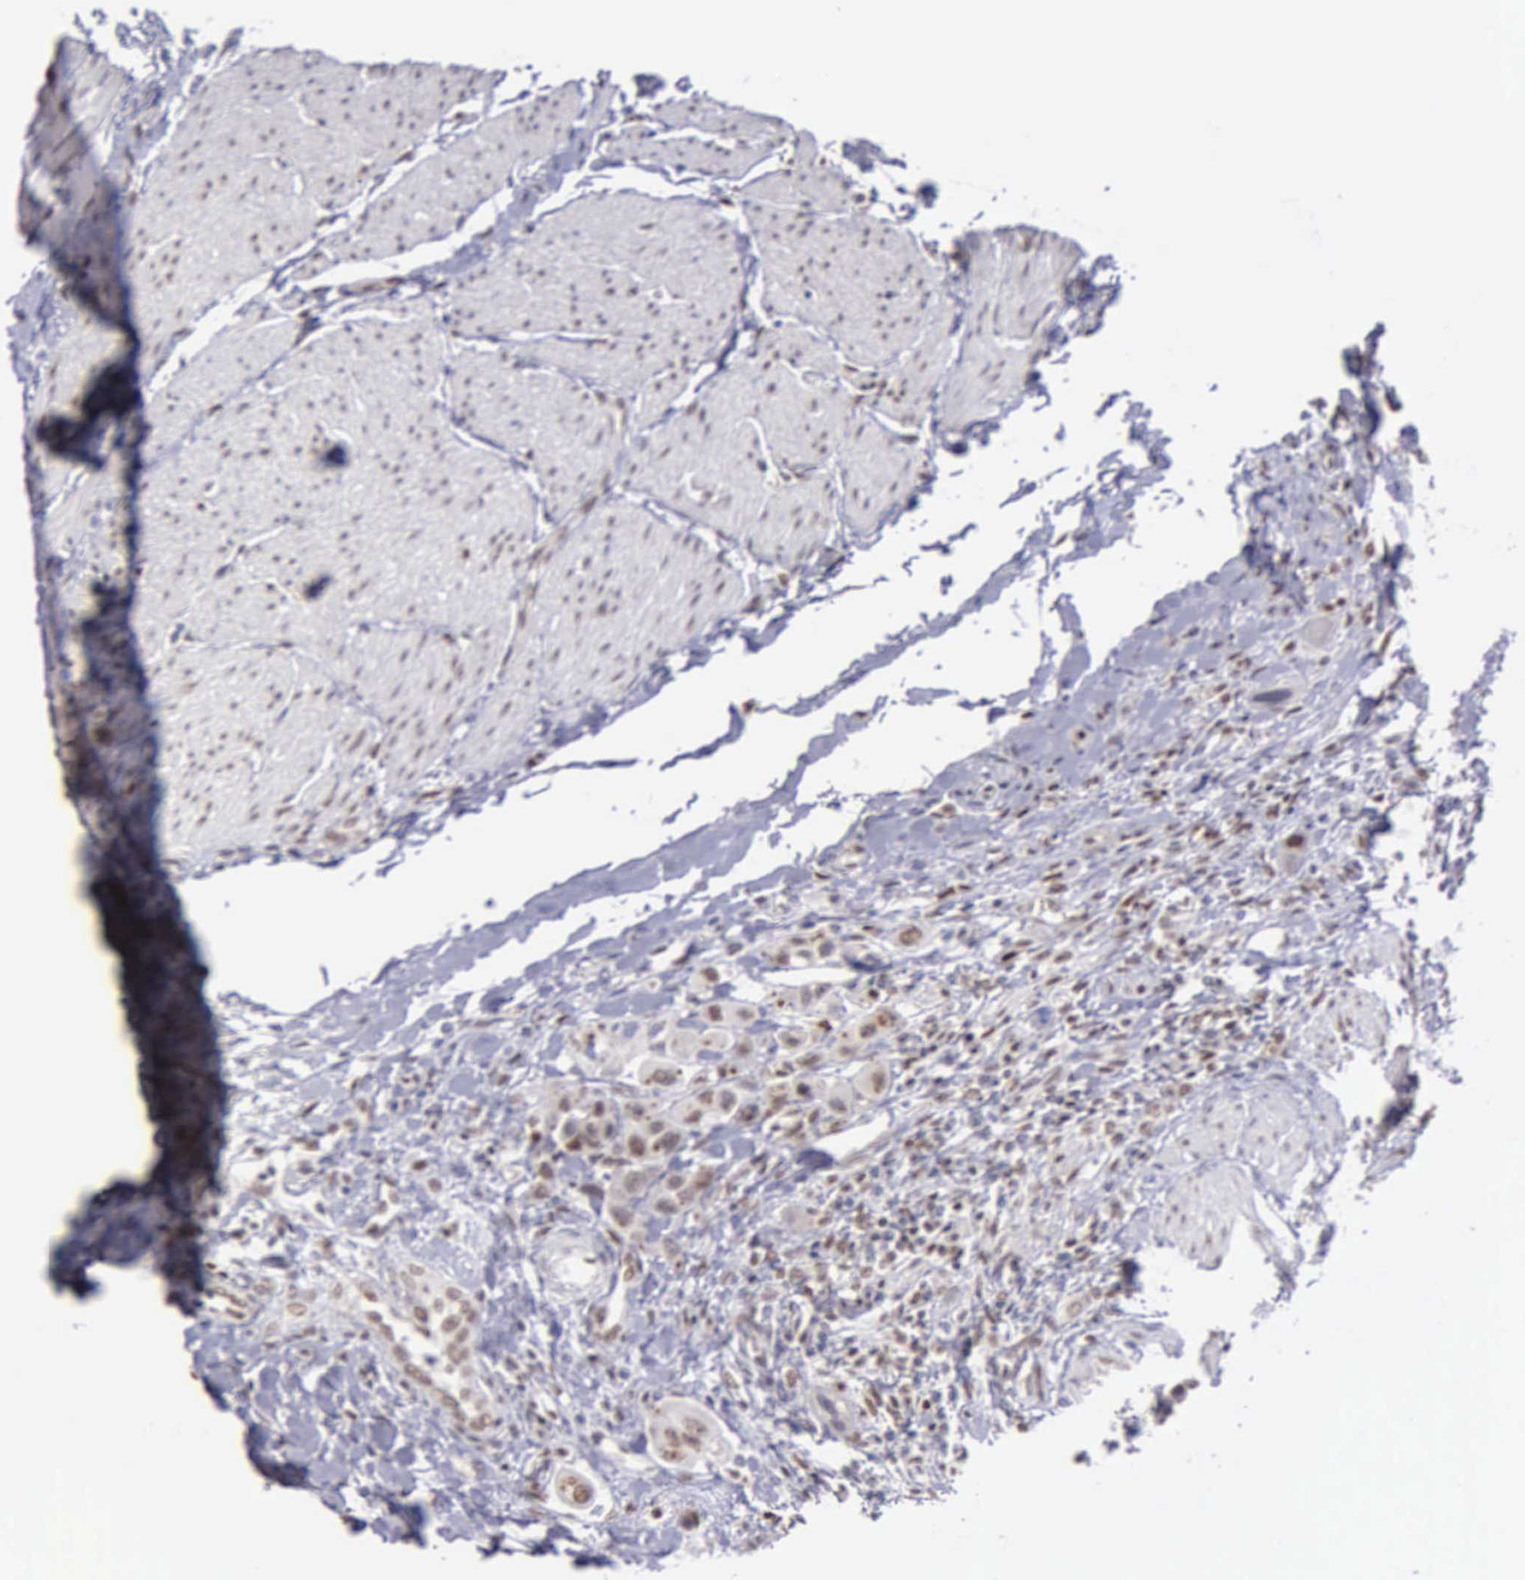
{"staining": {"intensity": "weak", "quantity": "25%-75%", "location": "nuclear"}, "tissue": "urothelial cancer", "cell_type": "Tumor cells", "image_type": "cancer", "snomed": [{"axis": "morphology", "description": "Urothelial carcinoma, High grade"}, {"axis": "topography", "description": "Urinary bladder"}], "caption": "An immunohistochemistry image of tumor tissue is shown. Protein staining in brown labels weak nuclear positivity in high-grade urothelial carcinoma within tumor cells.", "gene": "UBR7", "patient": {"sex": "male", "age": 50}}